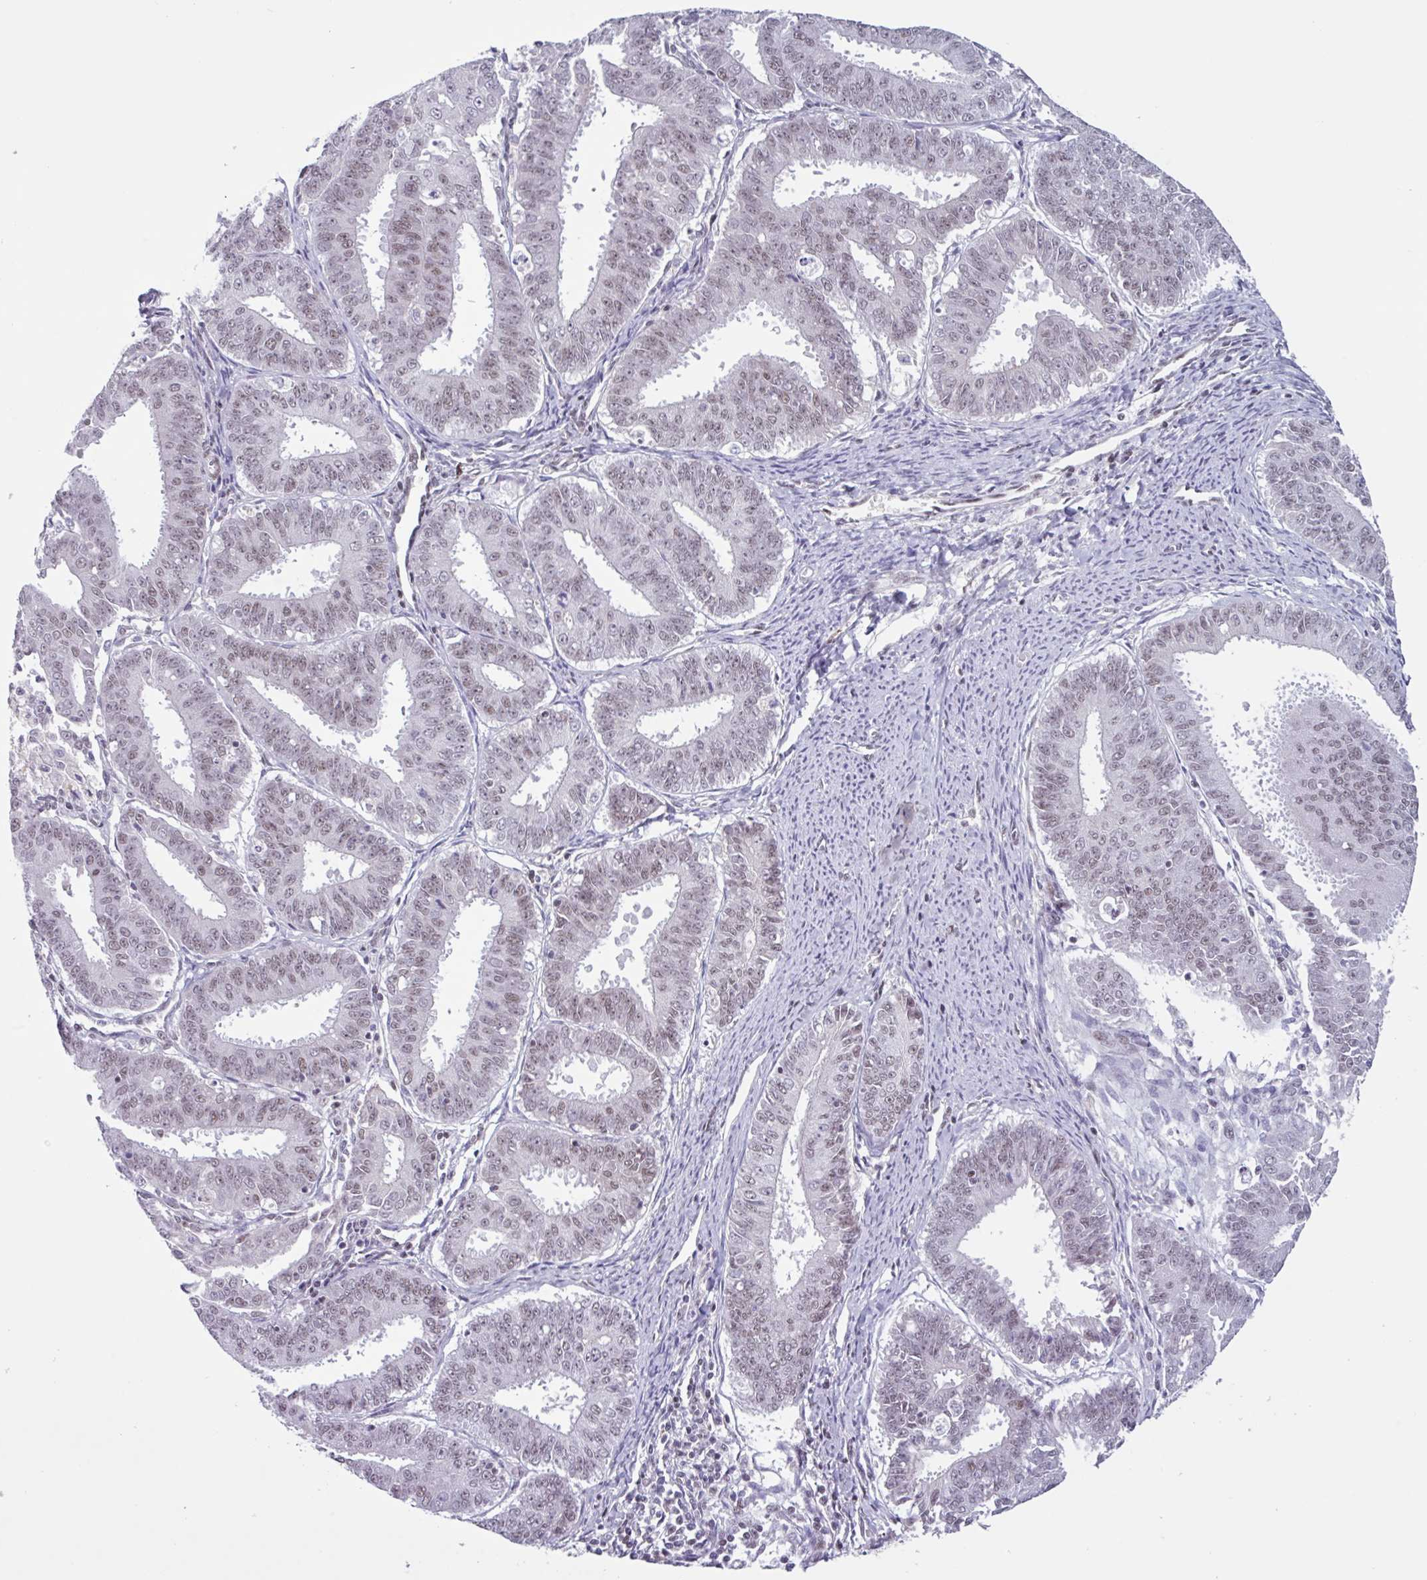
{"staining": {"intensity": "weak", "quantity": "25%-75%", "location": "nuclear"}, "tissue": "endometrial cancer", "cell_type": "Tumor cells", "image_type": "cancer", "snomed": [{"axis": "morphology", "description": "Adenocarcinoma, NOS"}, {"axis": "topography", "description": "Endometrium"}], "caption": "Protein positivity by immunohistochemistry (IHC) demonstrates weak nuclear expression in about 25%-75% of tumor cells in endometrial adenocarcinoma.", "gene": "ZNF575", "patient": {"sex": "female", "age": 73}}